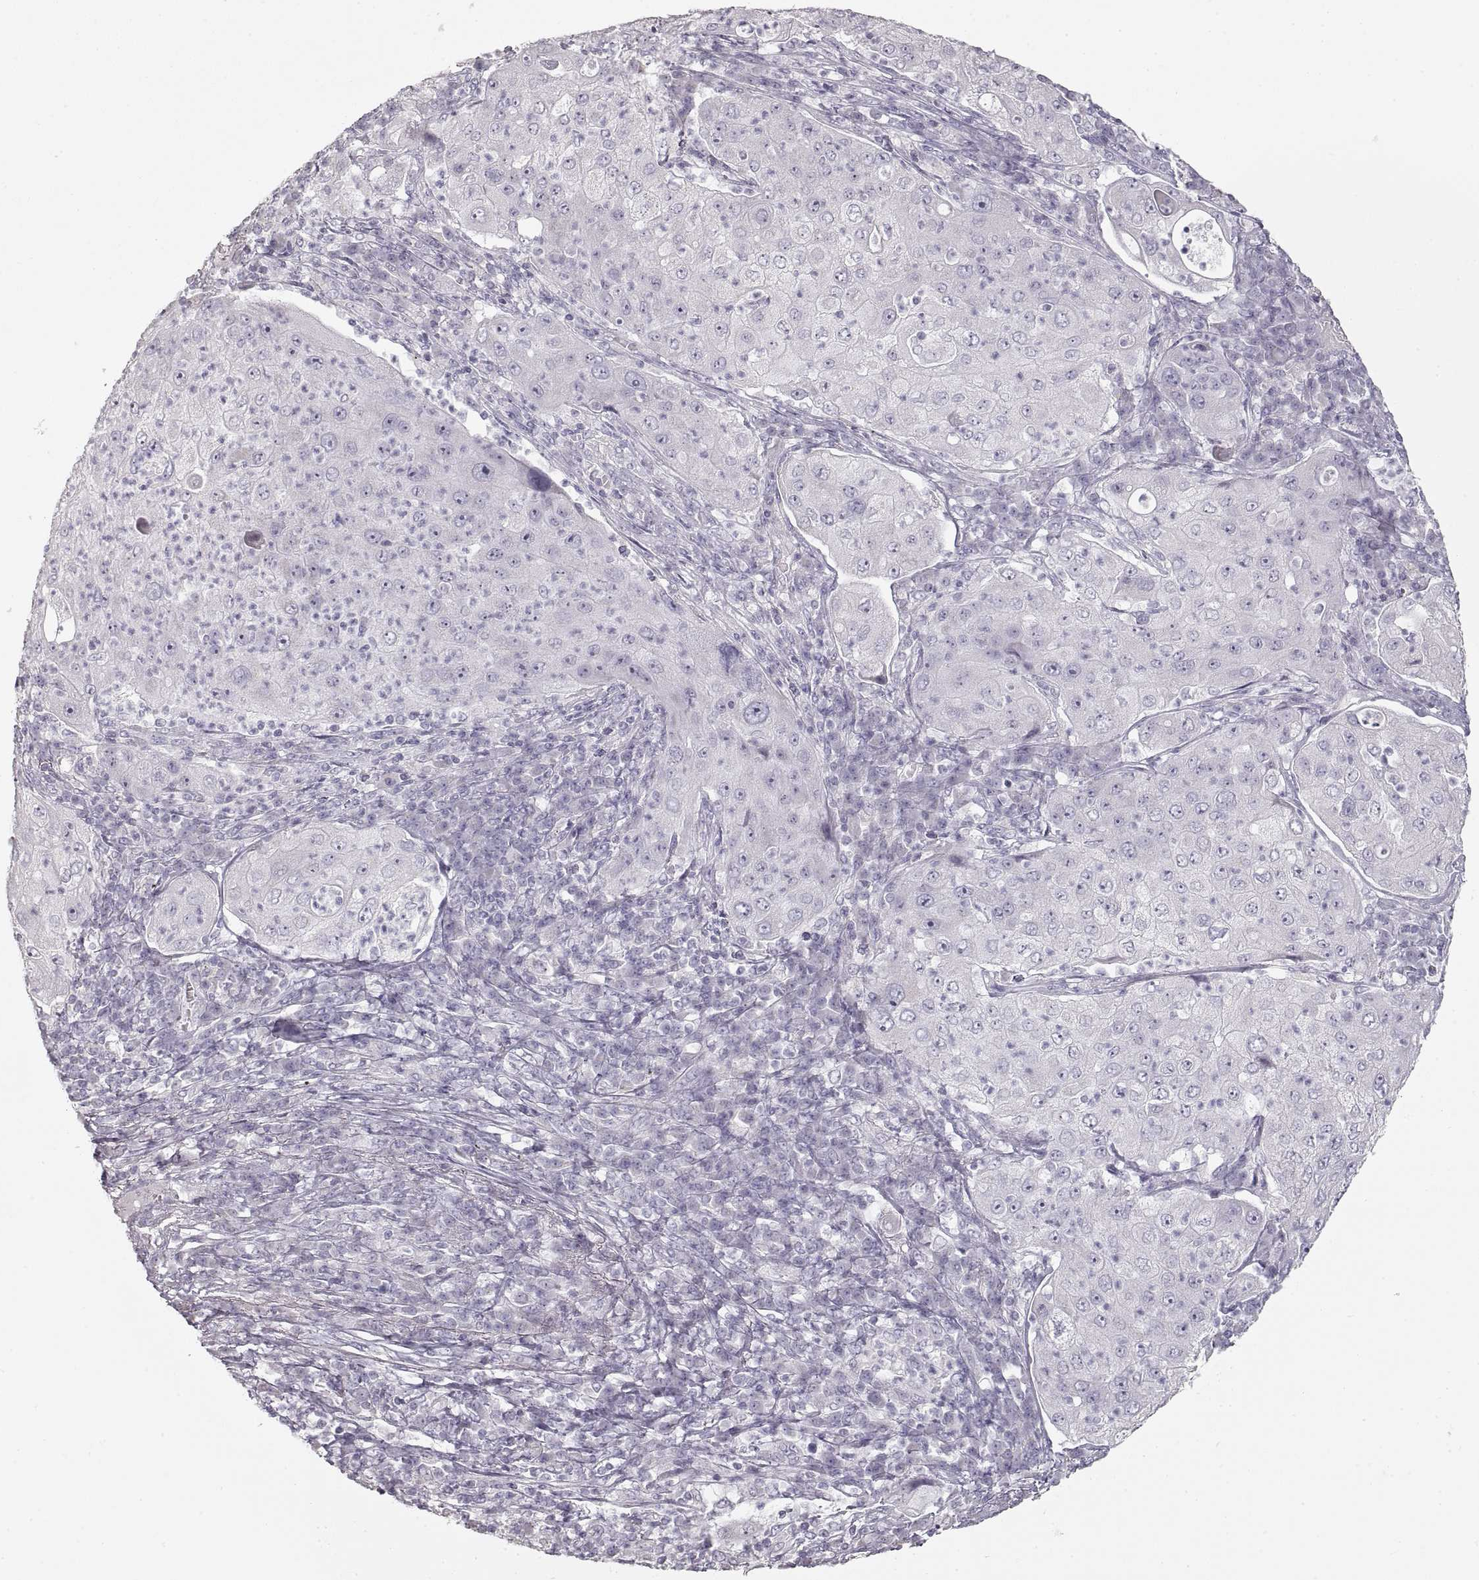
{"staining": {"intensity": "negative", "quantity": "none", "location": "none"}, "tissue": "lung cancer", "cell_type": "Tumor cells", "image_type": "cancer", "snomed": [{"axis": "morphology", "description": "Squamous cell carcinoma, NOS"}, {"axis": "topography", "description": "Lung"}], "caption": "The photomicrograph displays no staining of tumor cells in lung cancer (squamous cell carcinoma).", "gene": "ZP3", "patient": {"sex": "female", "age": 59}}